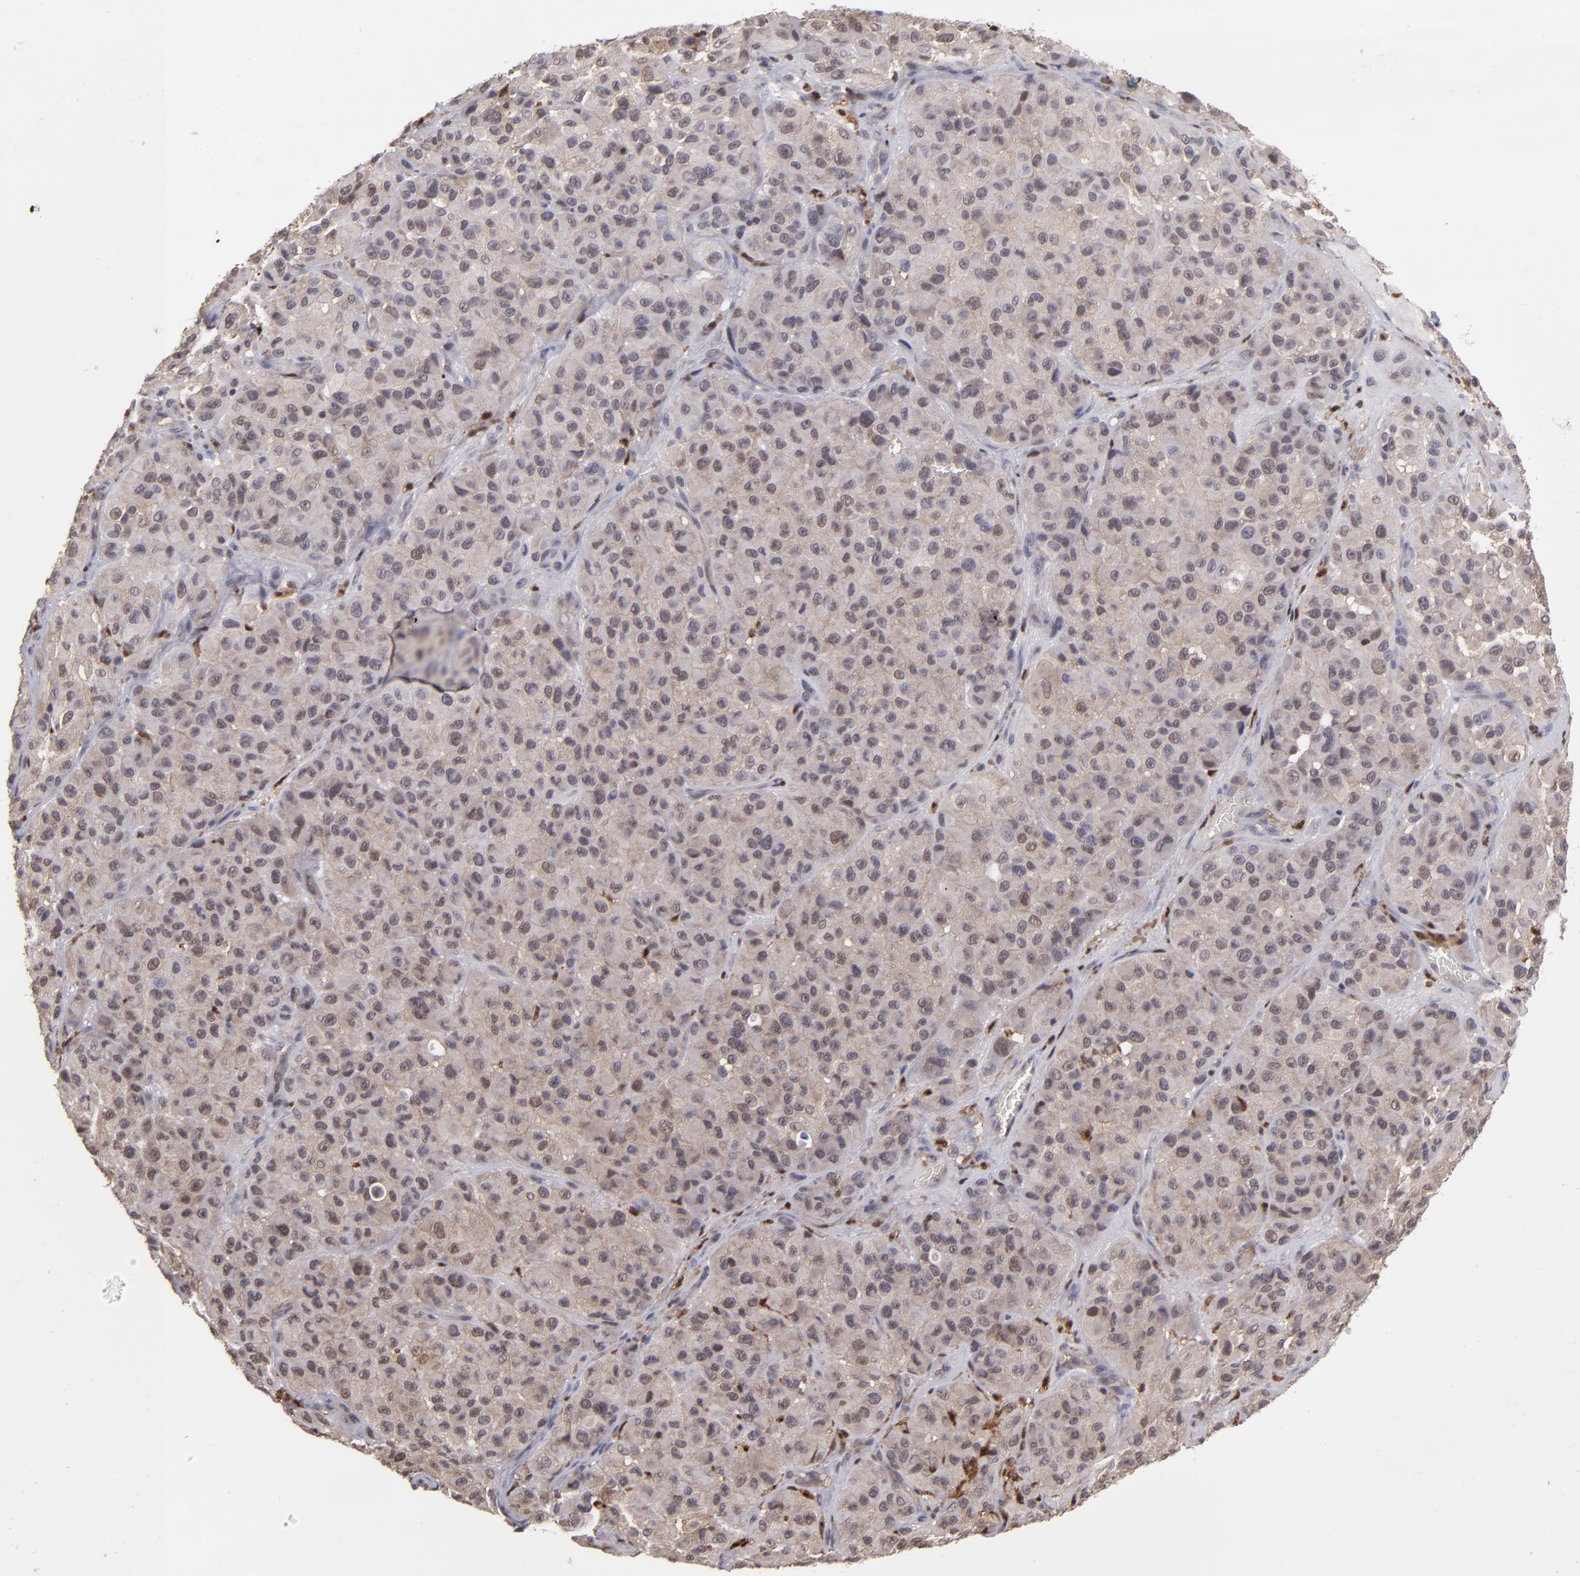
{"staining": {"intensity": "weak", "quantity": ">75%", "location": "cytoplasmic/membranous,nuclear"}, "tissue": "melanoma", "cell_type": "Tumor cells", "image_type": "cancer", "snomed": [{"axis": "morphology", "description": "Malignant melanoma, NOS"}, {"axis": "topography", "description": "Skin"}], "caption": "DAB immunohistochemical staining of malignant melanoma demonstrates weak cytoplasmic/membranous and nuclear protein staining in about >75% of tumor cells.", "gene": "GRB2", "patient": {"sex": "female", "age": 21}}